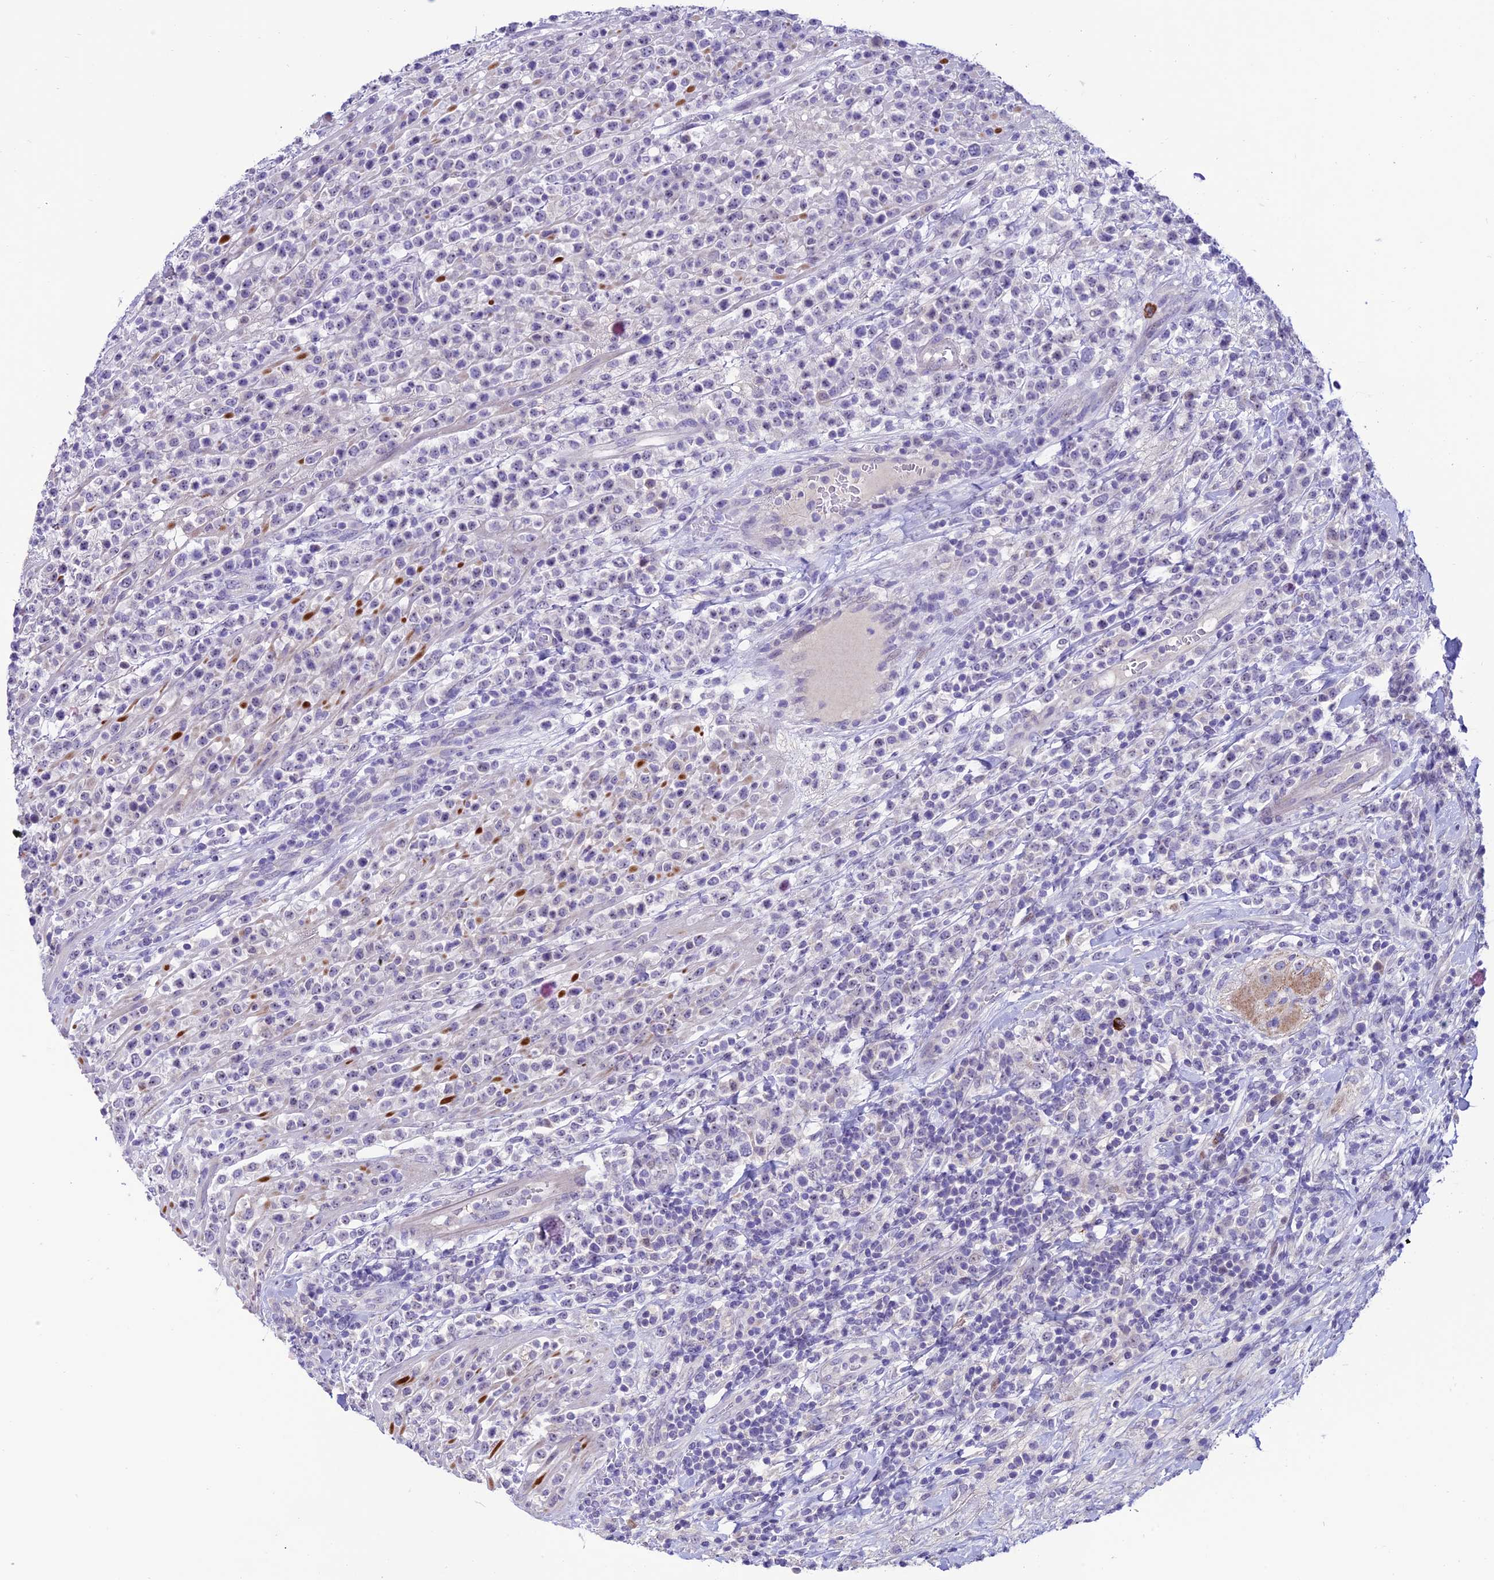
{"staining": {"intensity": "negative", "quantity": "none", "location": "none"}, "tissue": "lymphoma", "cell_type": "Tumor cells", "image_type": "cancer", "snomed": [{"axis": "morphology", "description": "Malignant lymphoma, non-Hodgkin's type, High grade"}, {"axis": "topography", "description": "Colon"}], "caption": "An immunohistochemistry photomicrograph of lymphoma is shown. There is no staining in tumor cells of lymphoma.", "gene": "SLC10A1", "patient": {"sex": "female", "age": 53}}